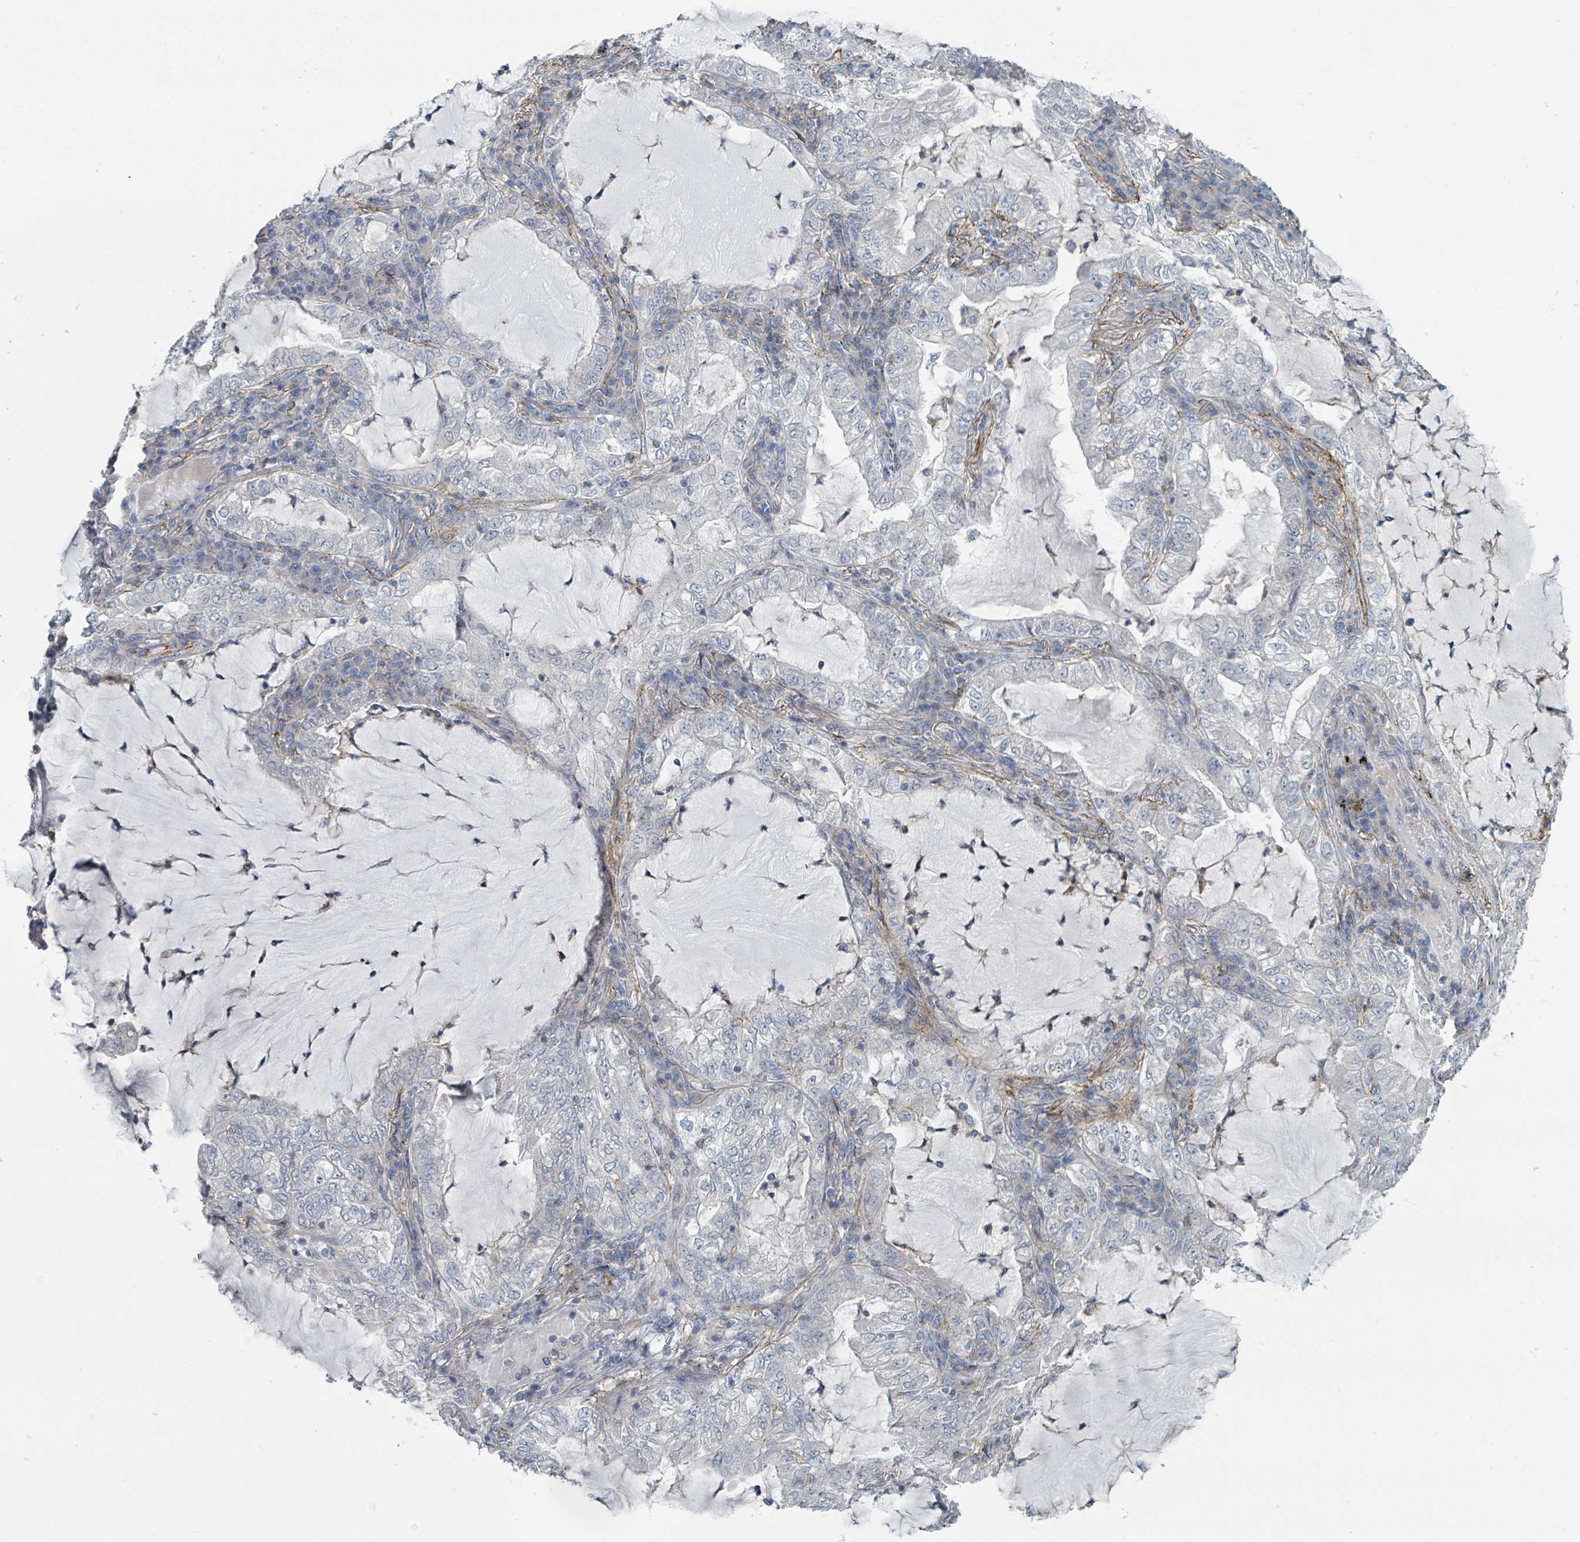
{"staining": {"intensity": "negative", "quantity": "none", "location": "none"}, "tissue": "lung cancer", "cell_type": "Tumor cells", "image_type": "cancer", "snomed": [{"axis": "morphology", "description": "Adenocarcinoma, NOS"}, {"axis": "topography", "description": "Lung"}], "caption": "Immunohistochemical staining of human lung cancer demonstrates no significant staining in tumor cells.", "gene": "LRRC42", "patient": {"sex": "female", "age": 73}}